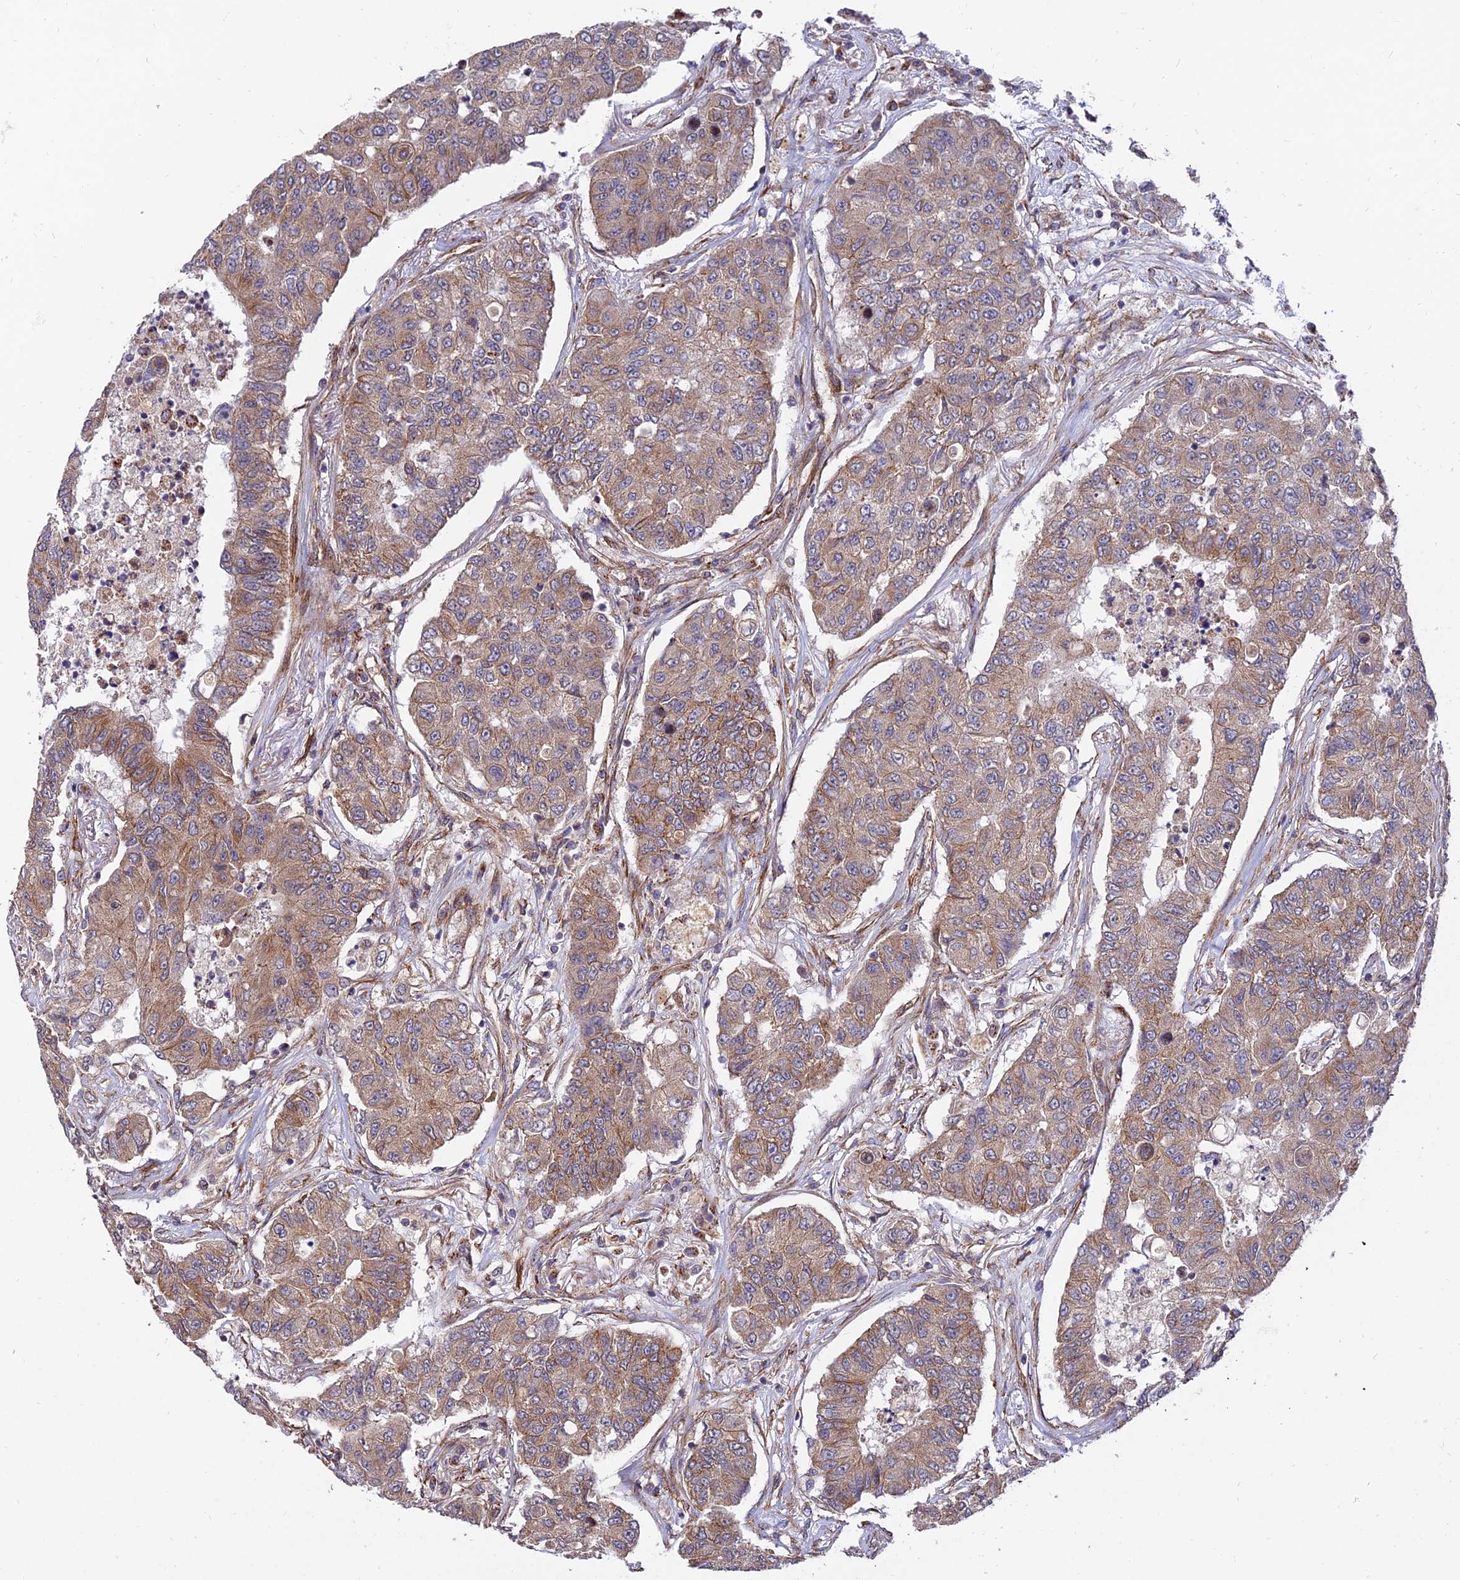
{"staining": {"intensity": "moderate", "quantity": ">75%", "location": "cytoplasmic/membranous"}, "tissue": "lung cancer", "cell_type": "Tumor cells", "image_type": "cancer", "snomed": [{"axis": "morphology", "description": "Squamous cell carcinoma, NOS"}, {"axis": "topography", "description": "Lung"}], "caption": "Squamous cell carcinoma (lung) stained with a brown dye shows moderate cytoplasmic/membranous positive staining in about >75% of tumor cells.", "gene": "ARL8B", "patient": {"sex": "male", "age": 74}}